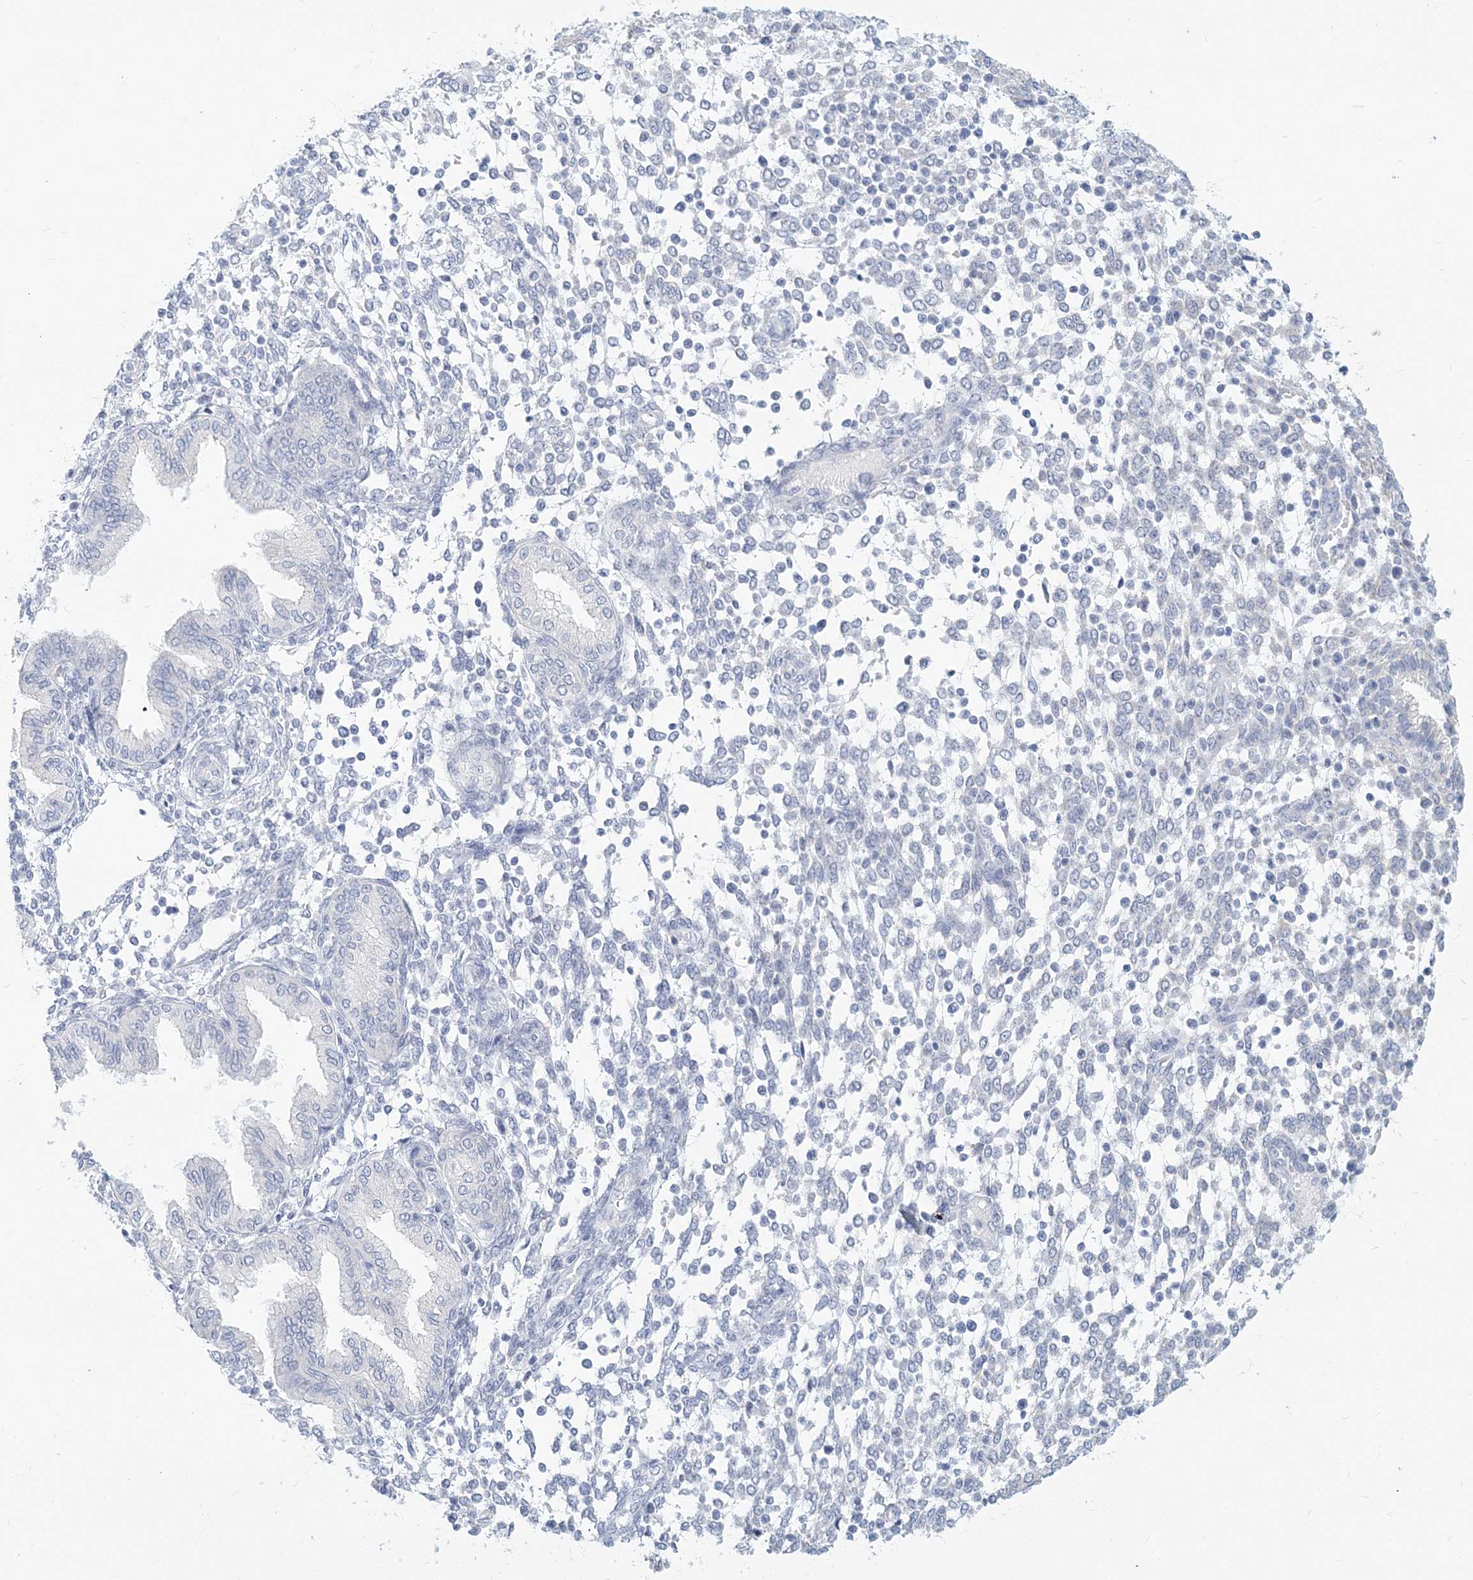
{"staining": {"intensity": "negative", "quantity": "none", "location": "none"}, "tissue": "endometrium", "cell_type": "Cells in endometrial stroma", "image_type": "normal", "snomed": [{"axis": "morphology", "description": "Normal tissue, NOS"}, {"axis": "topography", "description": "Endometrium"}], "caption": "This is an immunohistochemistry image of benign human endometrium. There is no positivity in cells in endometrial stroma.", "gene": "CSN1S1", "patient": {"sex": "female", "age": 53}}